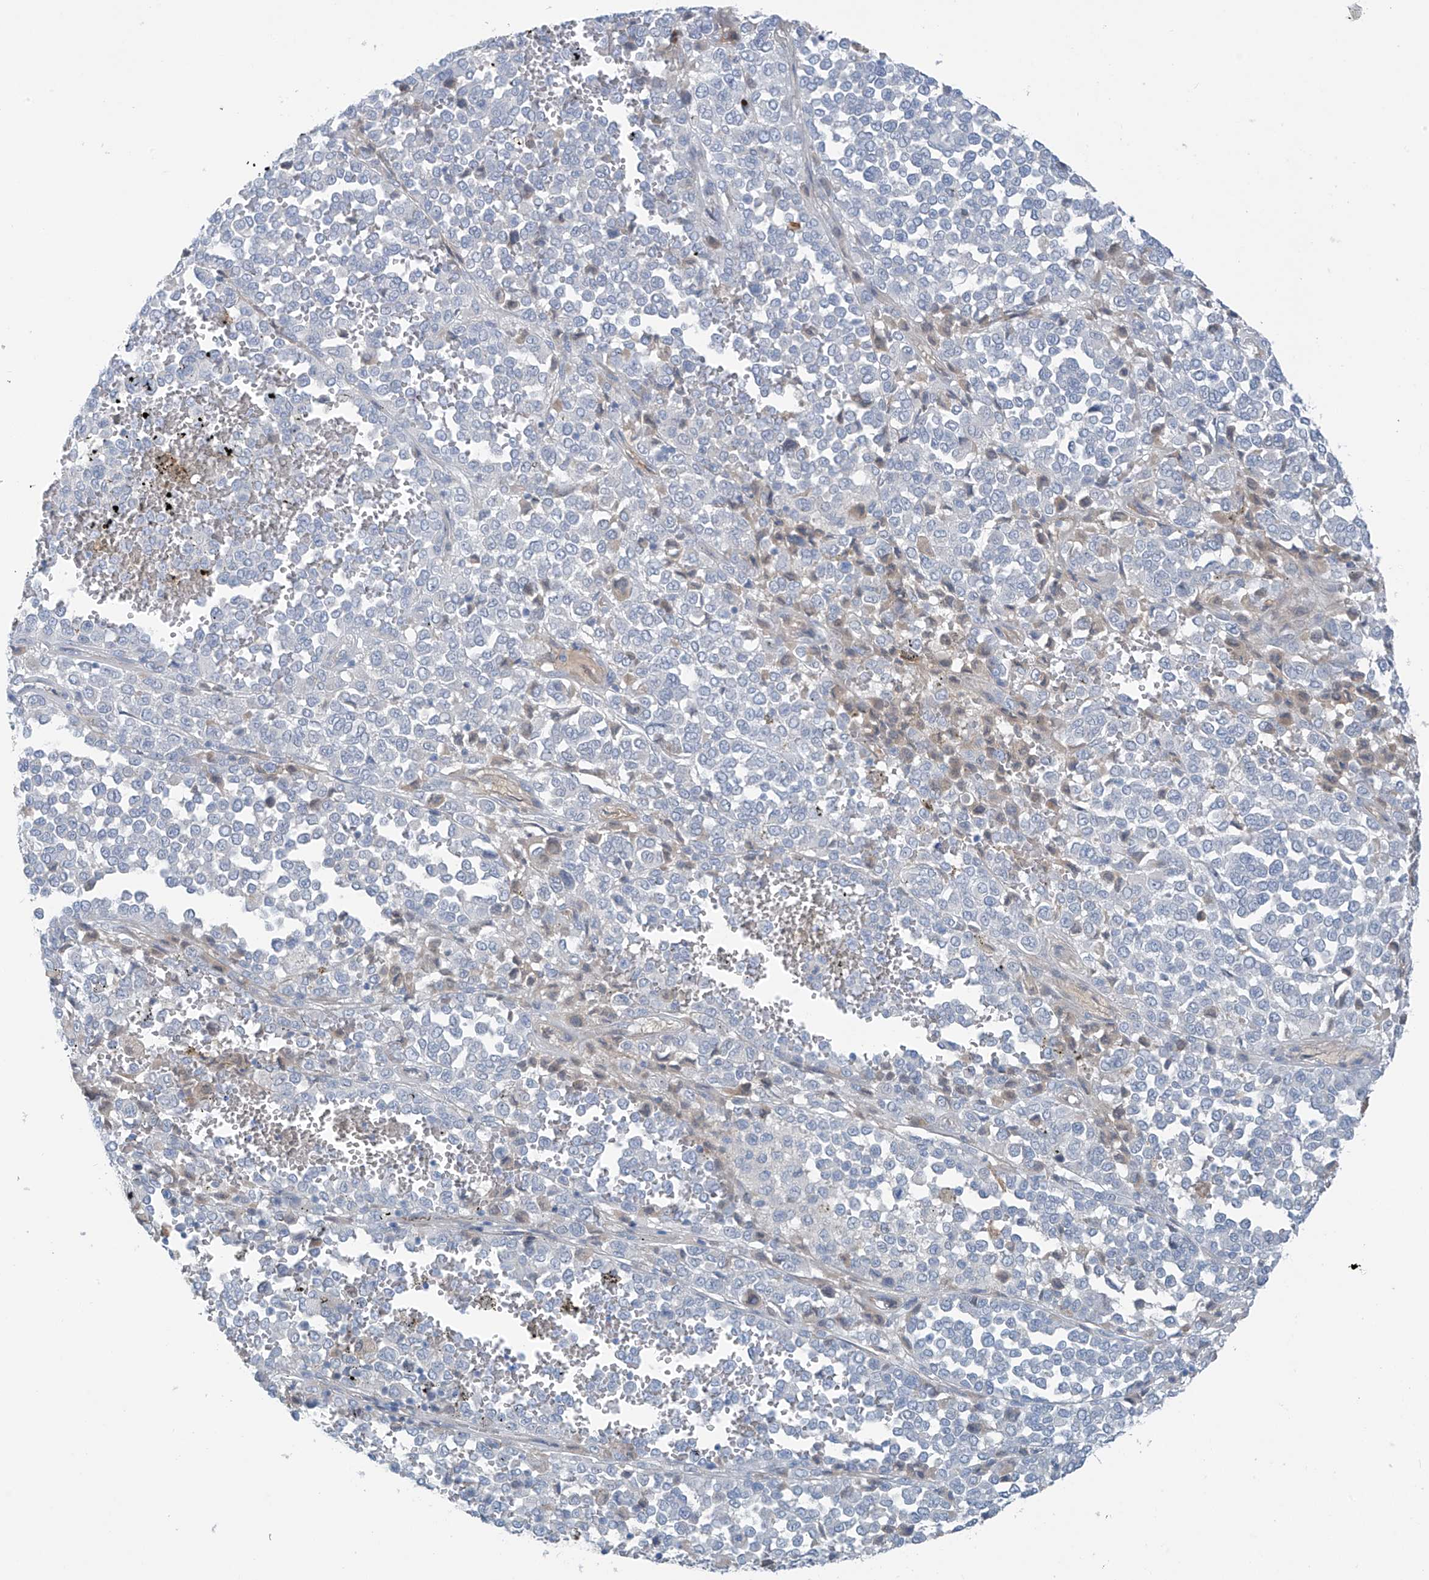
{"staining": {"intensity": "negative", "quantity": "none", "location": "none"}, "tissue": "melanoma", "cell_type": "Tumor cells", "image_type": "cancer", "snomed": [{"axis": "morphology", "description": "Malignant melanoma, Metastatic site"}, {"axis": "topography", "description": "Pancreas"}], "caption": "Tumor cells are negative for protein expression in human malignant melanoma (metastatic site).", "gene": "ZNF793", "patient": {"sex": "female", "age": 30}}